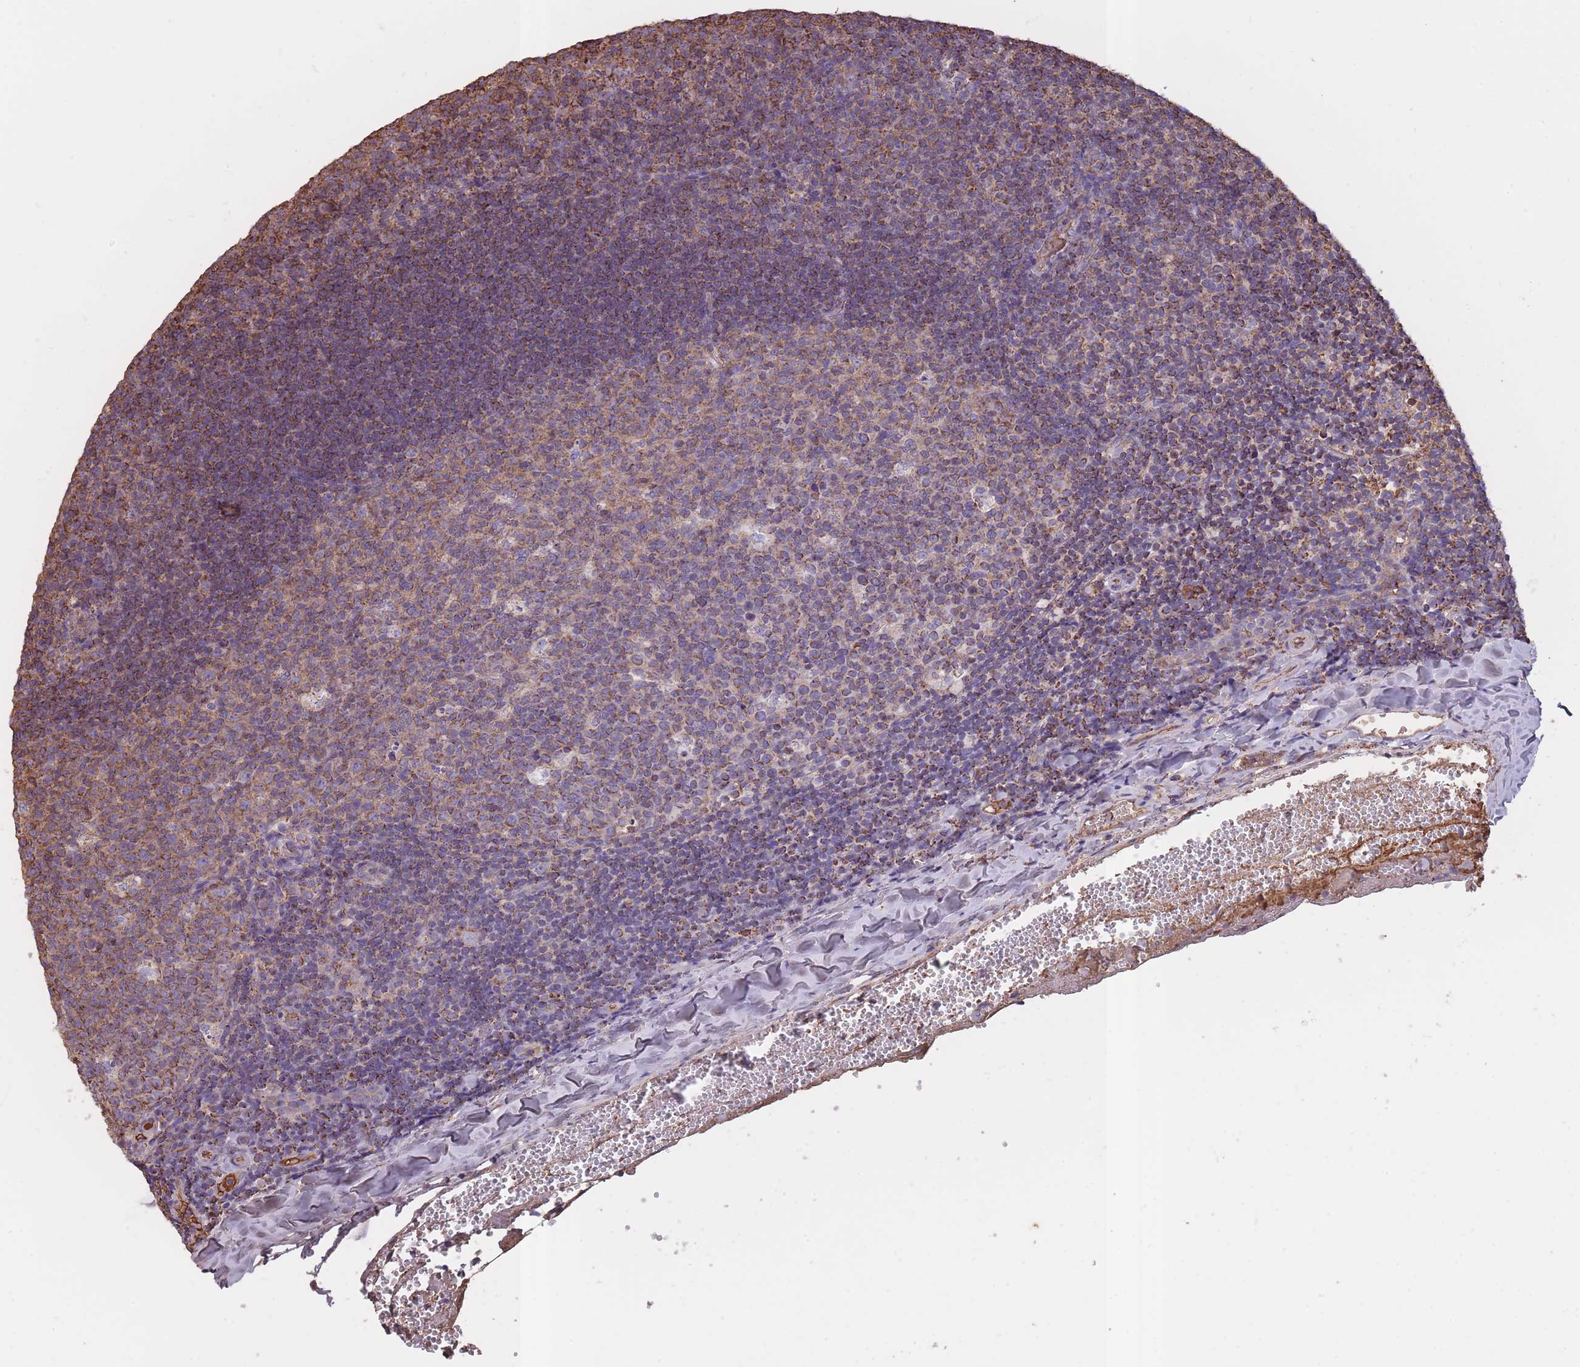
{"staining": {"intensity": "moderate", "quantity": "25%-75%", "location": "cytoplasmic/membranous"}, "tissue": "tonsil", "cell_type": "Germinal center cells", "image_type": "normal", "snomed": [{"axis": "morphology", "description": "Normal tissue, NOS"}, {"axis": "topography", "description": "Tonsil"}], "caption": "Tonsil stained with immunohistochemistry demonstrates moderate cytoplasmic/membranous staining in about 25%-75% of germinal center cells. (Brightfield microscopy of DAB IHC at high magnification).", "gene": "KAT2A", "patient": {"sex": "male", "age": 17}}